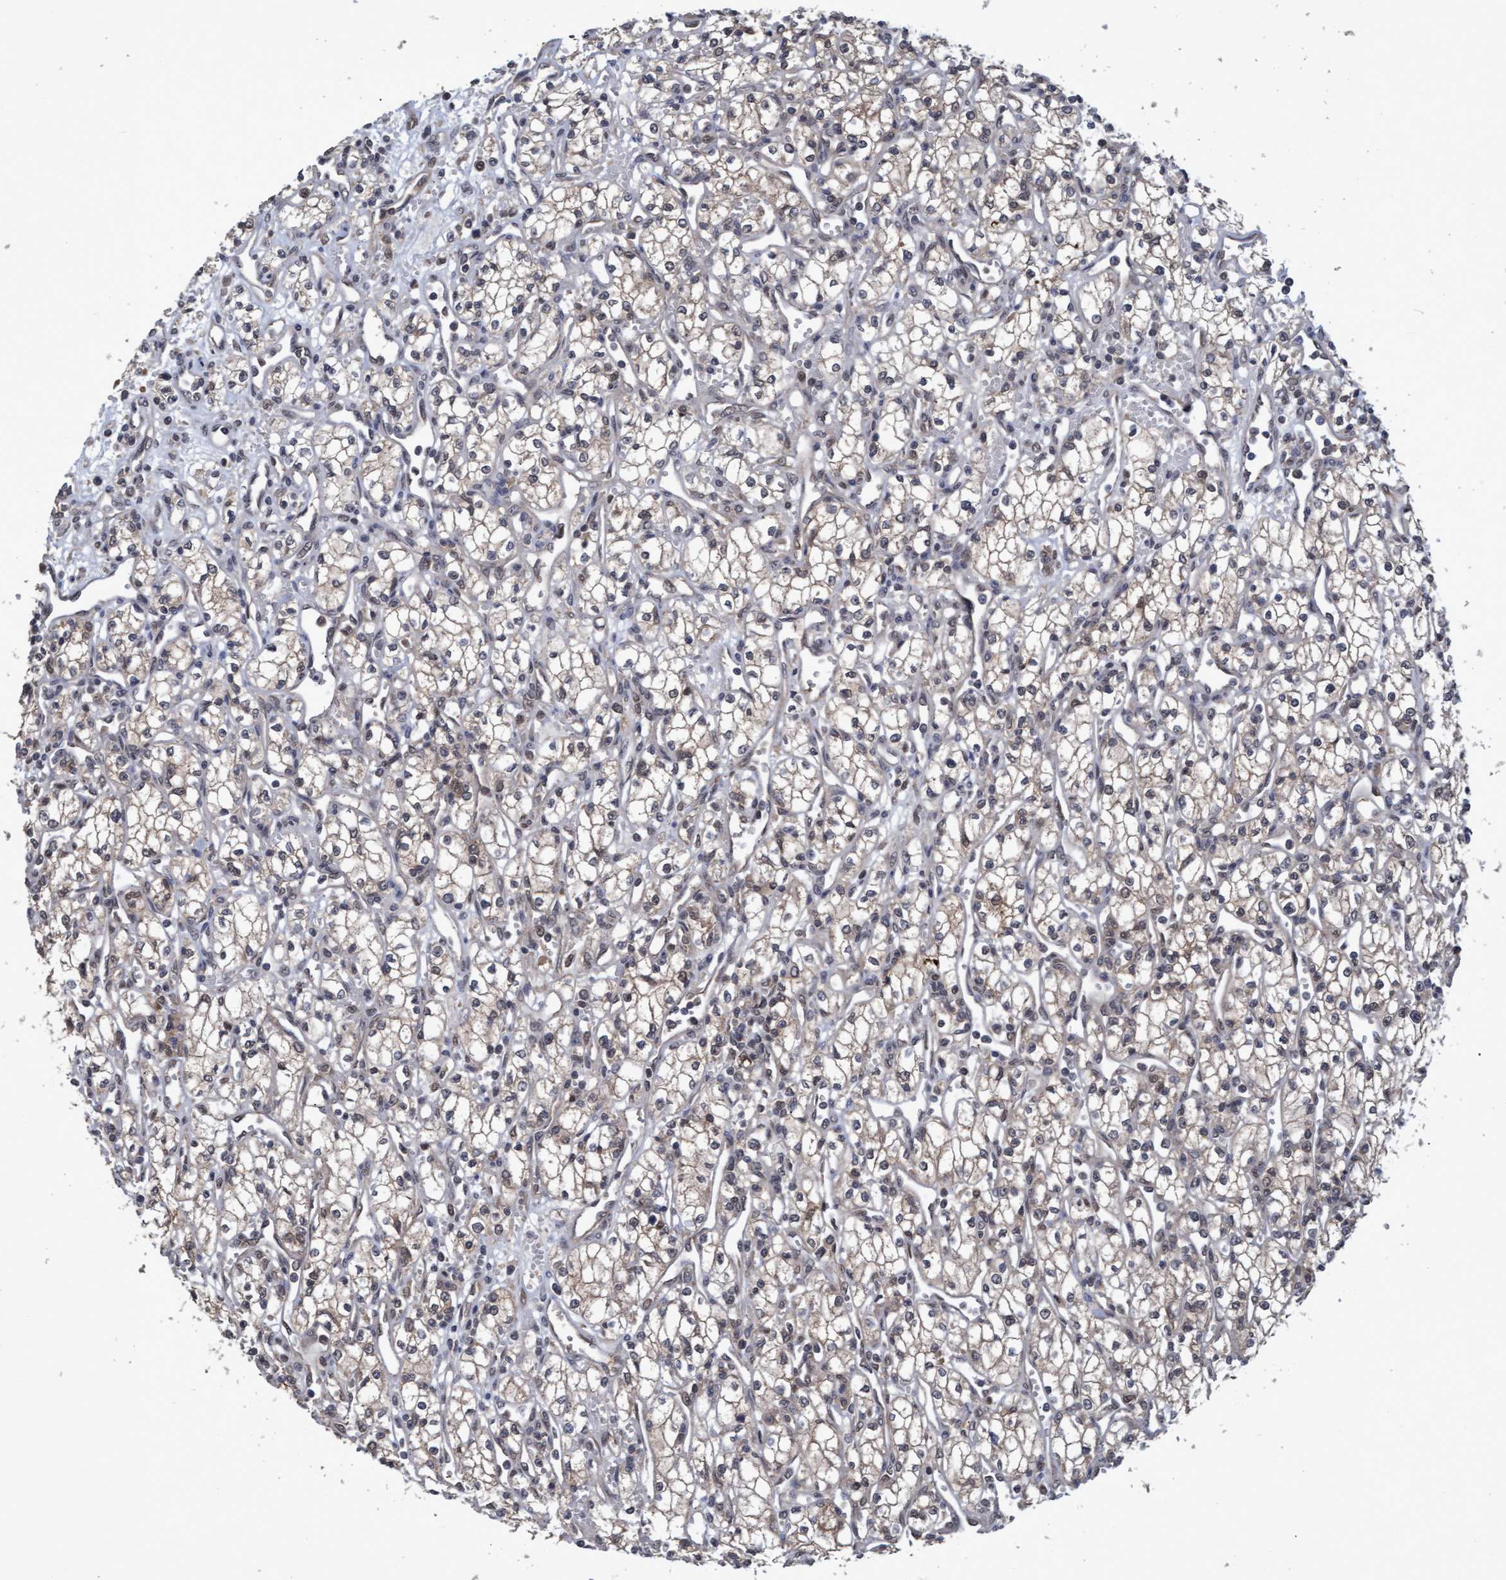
{"staining": {"intensity": "weak", "quantity": "25%-75%", "location": "cytoplasmic/membranous"}, "tissue": "renal cancer", "cell_type": "Tumor cells", "image_type": "cancer", "snomed": [{"axis": "morphology", "description": "Adenocarcinoma, NOS"}, {"axis": "topography", "description": "Kidney"}], "caption": "Immunohistochemical staining of human renal cancer shows weak cytoplasmic/membranous protein positivity in about 25%-75% of tumor cells.", "gene": "PSMB6", "patient": {"sex": "male", "age": 59}}